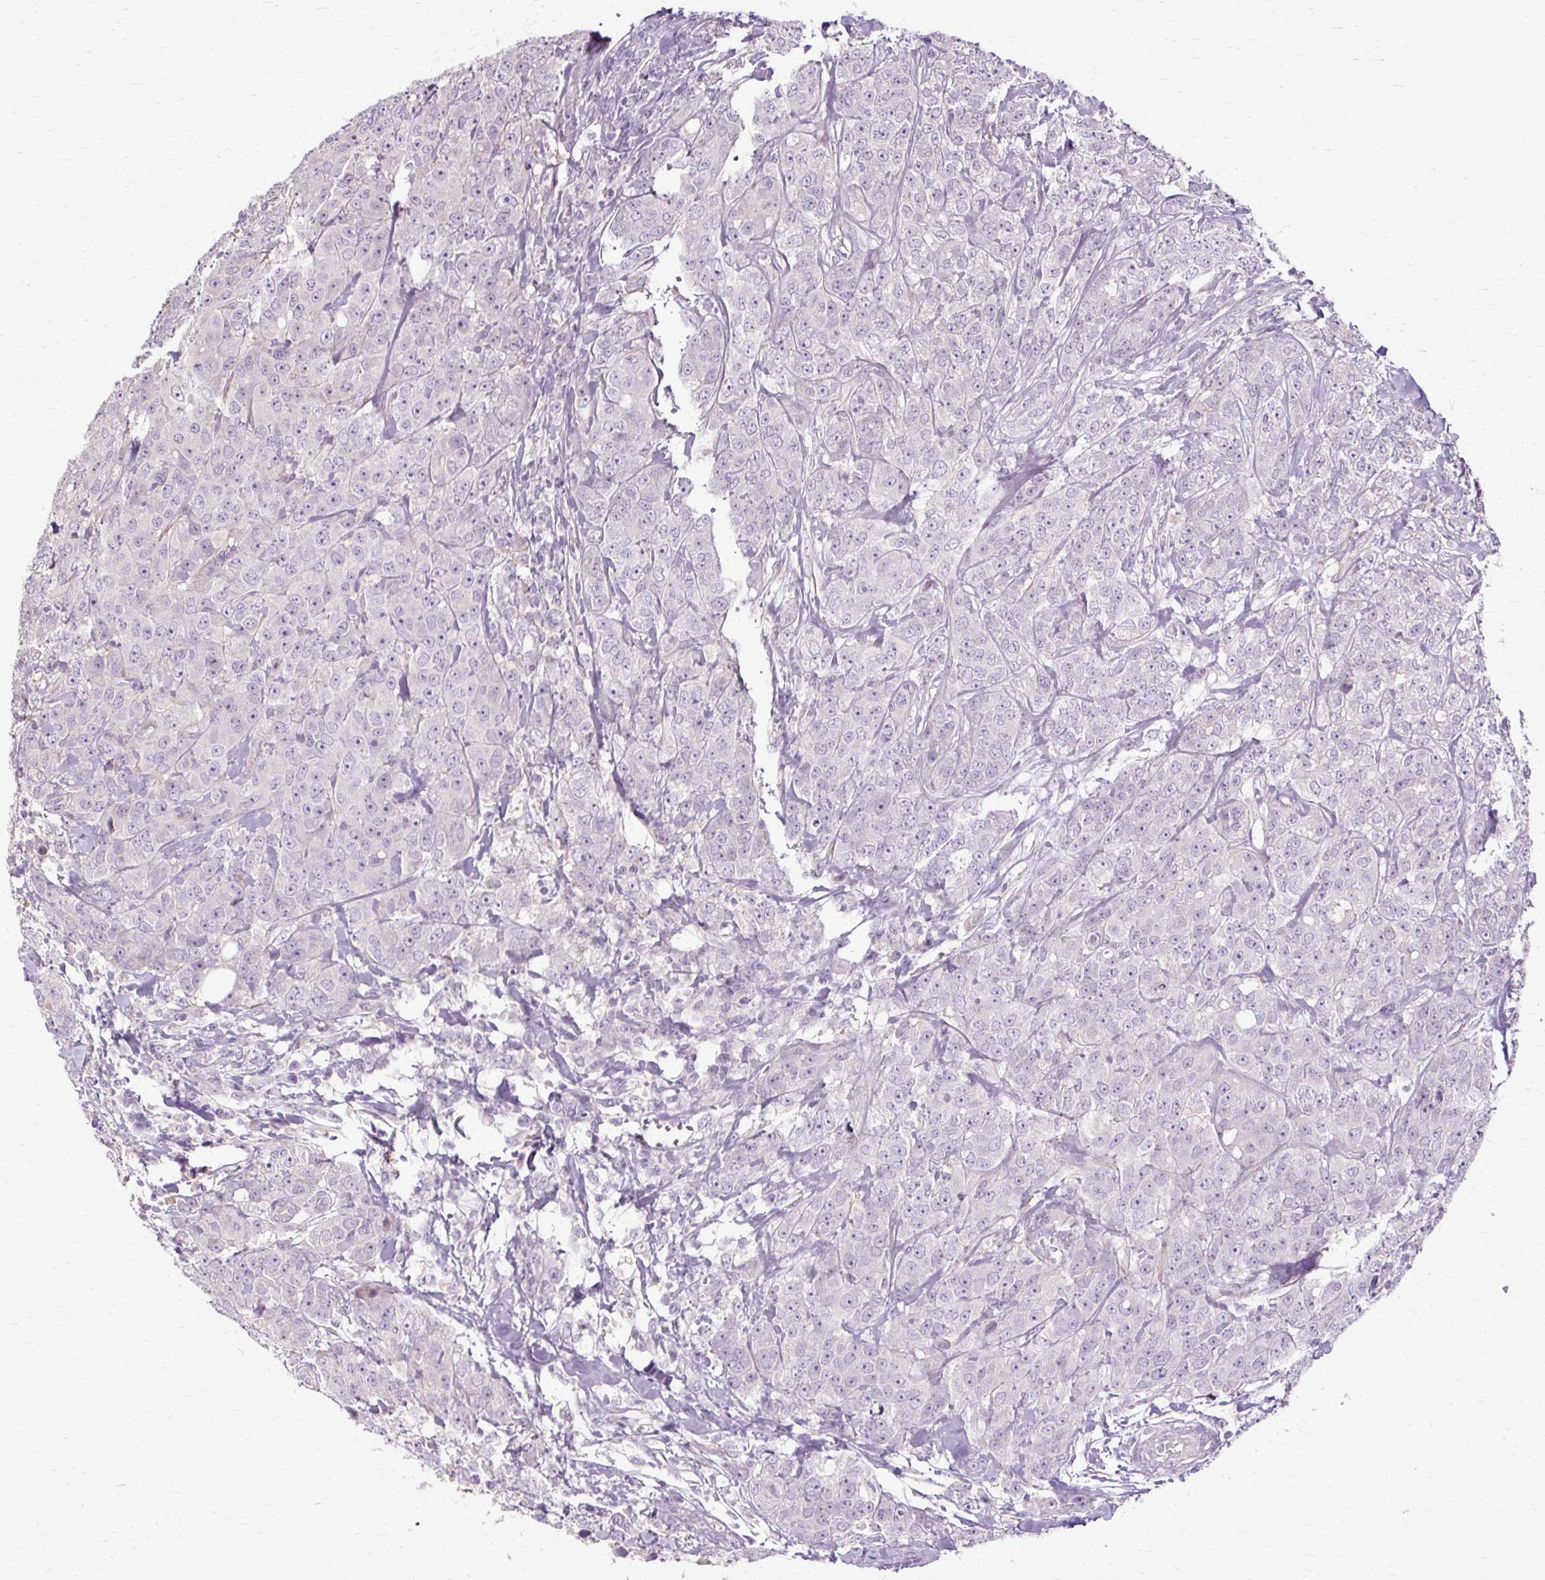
{"staining": {"intensity": "negative", "quantity": "none", "location": "none"}, "tissue": "breast cancer", "cell_type": "Tumor cells", "image_type": "cancer", "snomed": [{"axis": "morphology", "description": "Duct carcinoma"}, {"axis": "topography", "description": "Breast"}], "caption": "The IHC image has no significant expression in tumor cells of breast cancer (invasive ductal carcinoma) tissue. (Brightfield microscopy of DAB (3,3'-diaminobenzidine) IHC at high magnification).", "gene": "TSPAN8", "patient": {"sex": "female", "age": 43}}